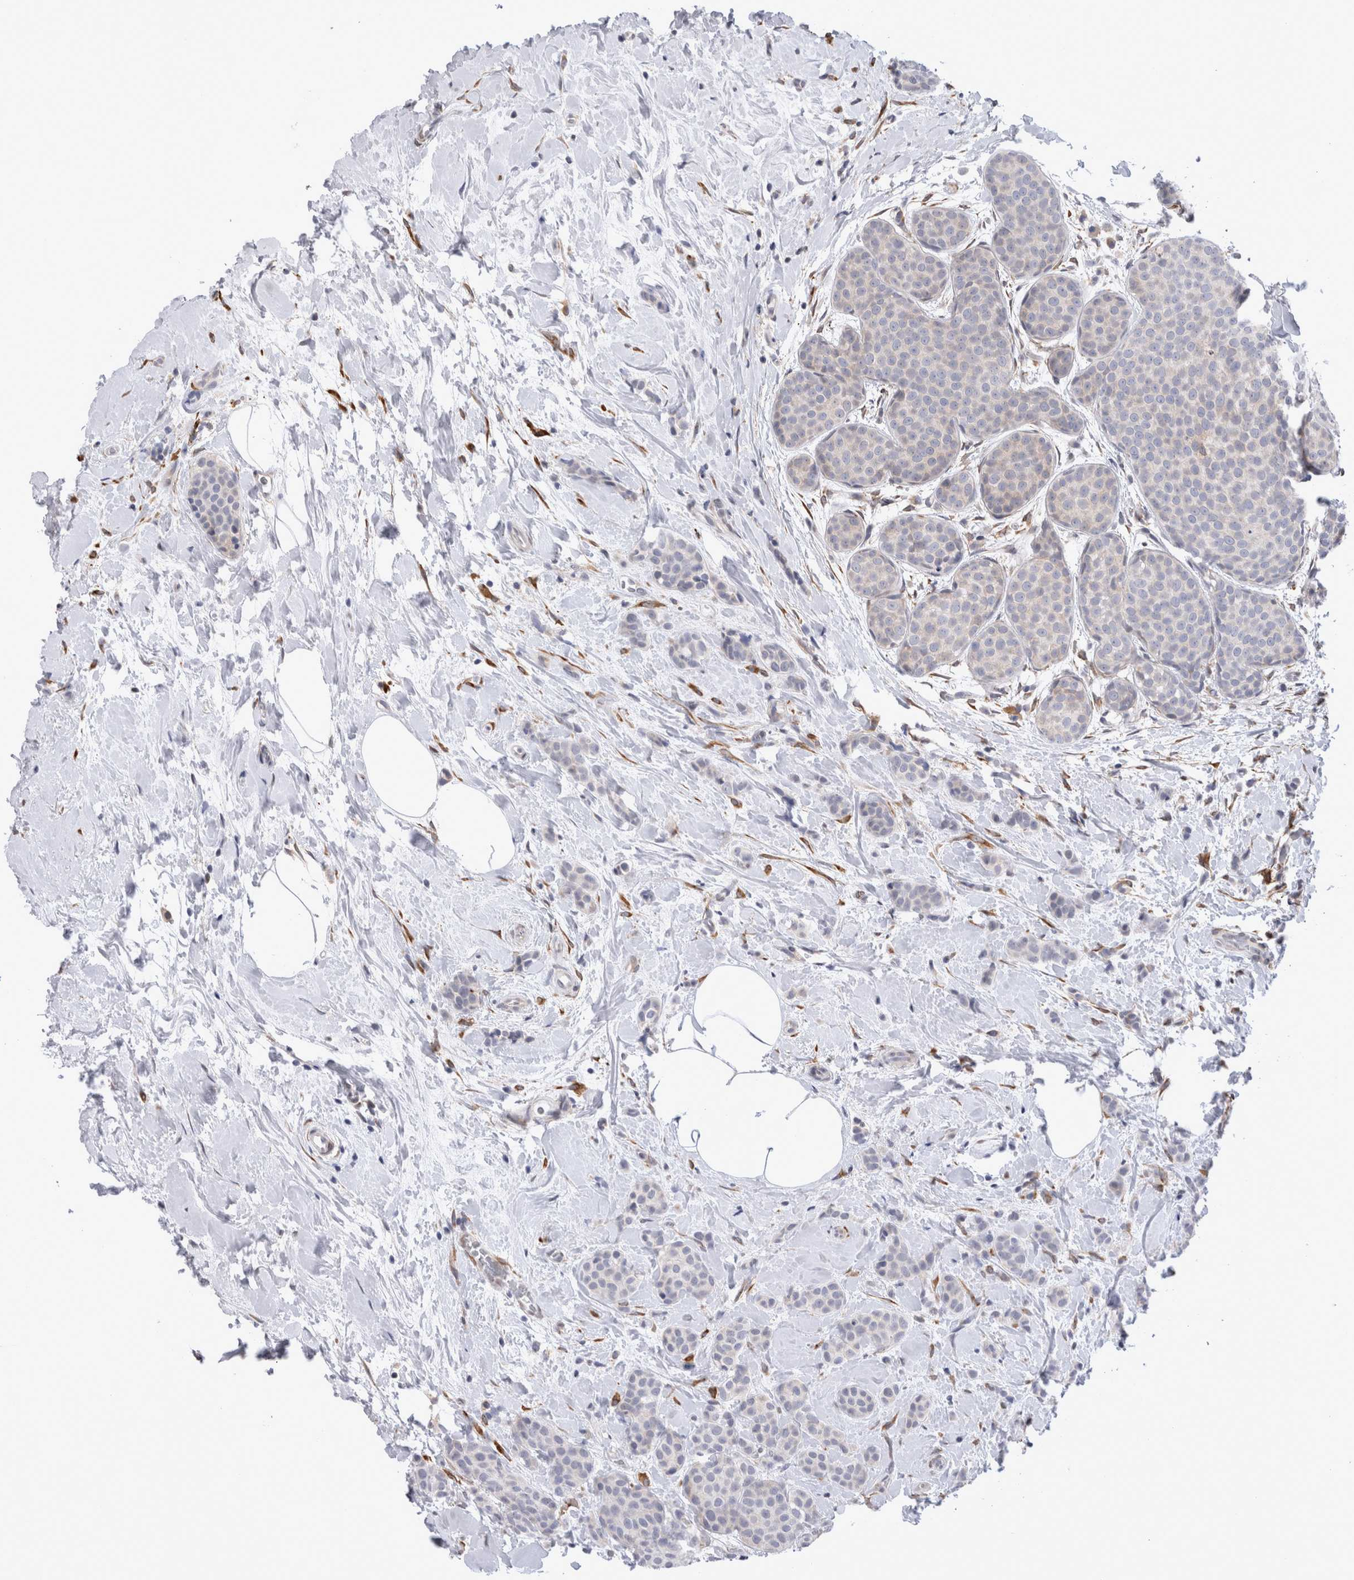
{"staining": {"intensity": "negative", "quantity": "none", "location": "none"}, "tissue": "breast cancer", "cell_type": "Tumor cells", "image_type": "cancer", "snomed": [{"axis": "morphology", "description": "Lobular carcinoma, in situ"}, {"axis": "morphology", "description": "Lobular carcinoma"}, {"axis": "topography", "description": "Breast"}], "caption": "Breast lobular carcinoma was stained to show a protein in brown. There is no significant positivity in tumor cells. (DAB (3,3'-diaminobenzidine) IHC visualized using brightfield microscopy, high magnification).", "gene": "VCPIP1", "patient": {"sex": "female", "age": 41}}